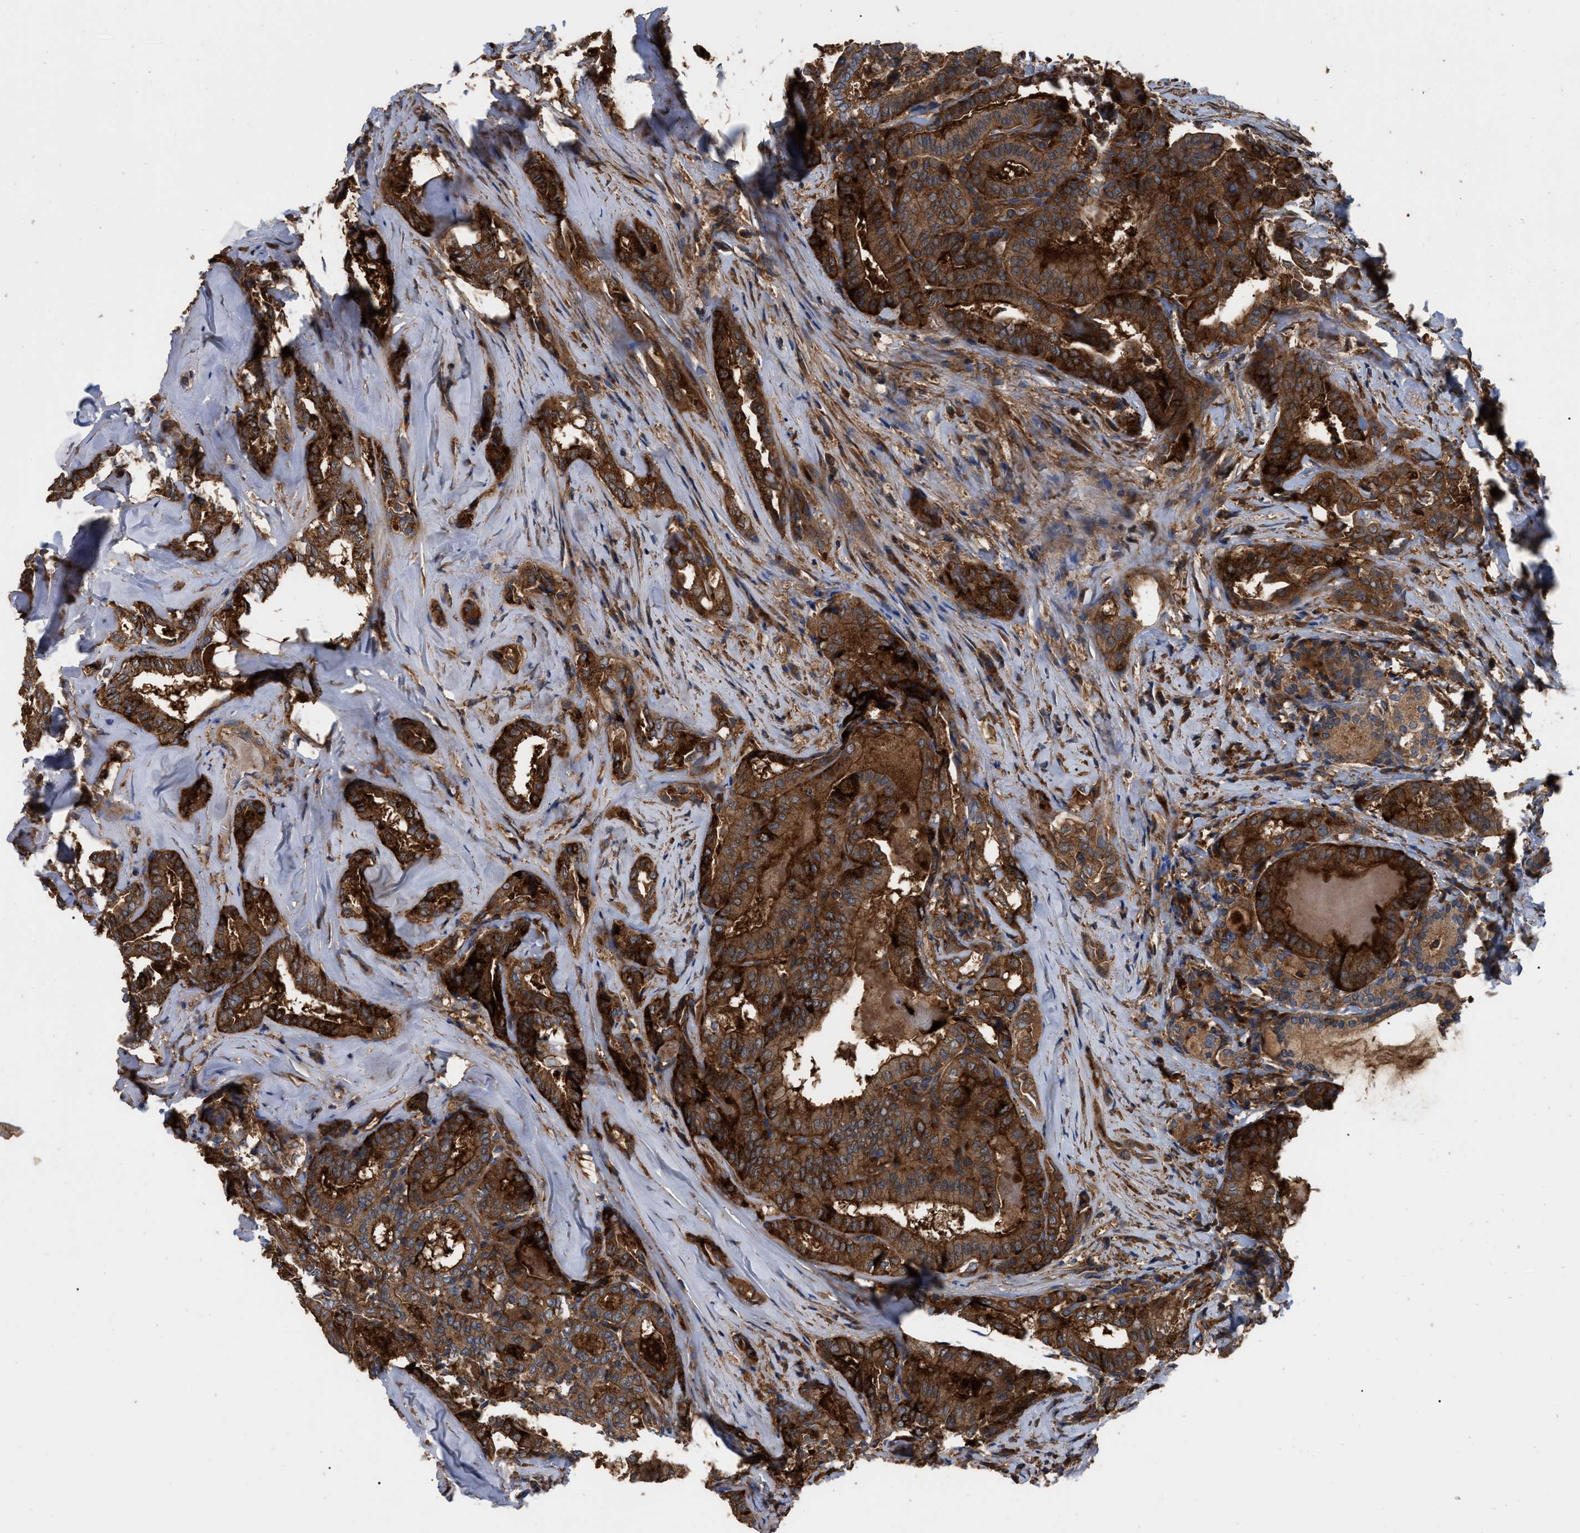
{"staining": {"intensity": "strong", "quantity": ">75%", "location": "cytoplasmic/membranous"}, "tissue": "thyroid cancer", "cell_type": "Tumor cells", "image_type": "cancer", "snomed": [{"axis": "morphology", "description": "Papillary adenocarcinoma, NOS"}, {"axis": "topography", "description": "Thyroid gland"}], "caption": "Protein expression analysis of papillary adenocarcinoma (thyroid) displays strong cytoplasmic/membranous expression in approximately >75% of tumor cells.", "gene": "RABEP1", "patient": {"sex": "female", "age": 42}}